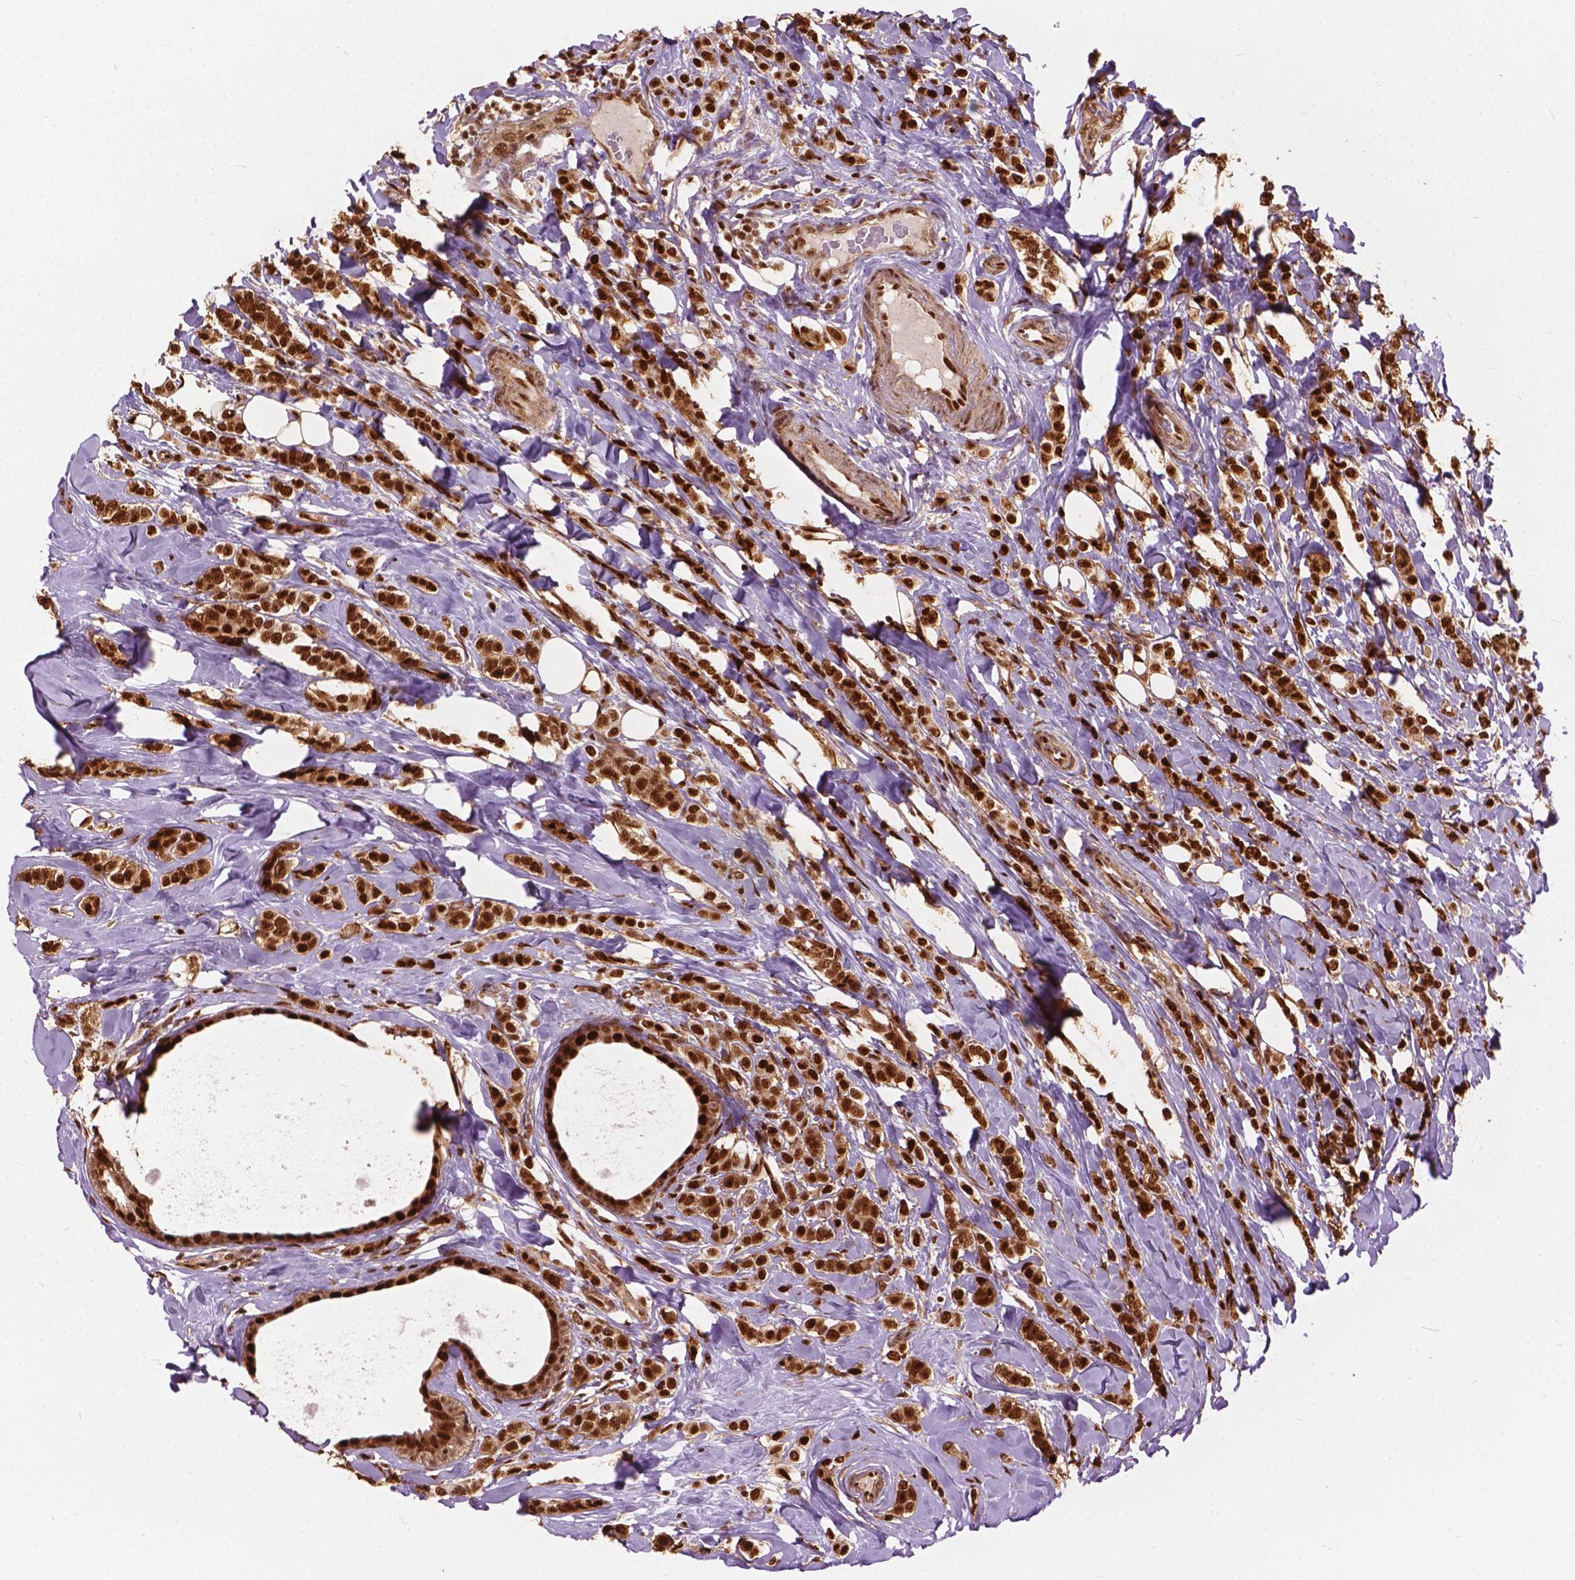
{"staining": {"intensity": "strong", "quantity": ">75%", "location": "cytoplasmic/membranous,nuclear"}, "tissue": "breast cancer", "cell_type": "Tumor cells", "image_type": "cancer", "snomed": [{"axis": "morphology", "description": "Lobular carcinoma"}, {"axis": "topography", "description": "Breast"}], "caption": "Immunohistochemistry staining of lobular carcinoma (breast), which displays high levels of strong cytoplasmic/membranous and nuclear positivity in about >75% of tumor cells indicating strong cytoplasmic/membranous and nuclear protein staining. The staining was performed using DAB (3,3'-diaminobenzidine) (brown) for protein detection and nuclei were counterstained in hematoxylin (blue).", "gene": "ANP32B", "patient": {"sex": "female", "age": 49}}